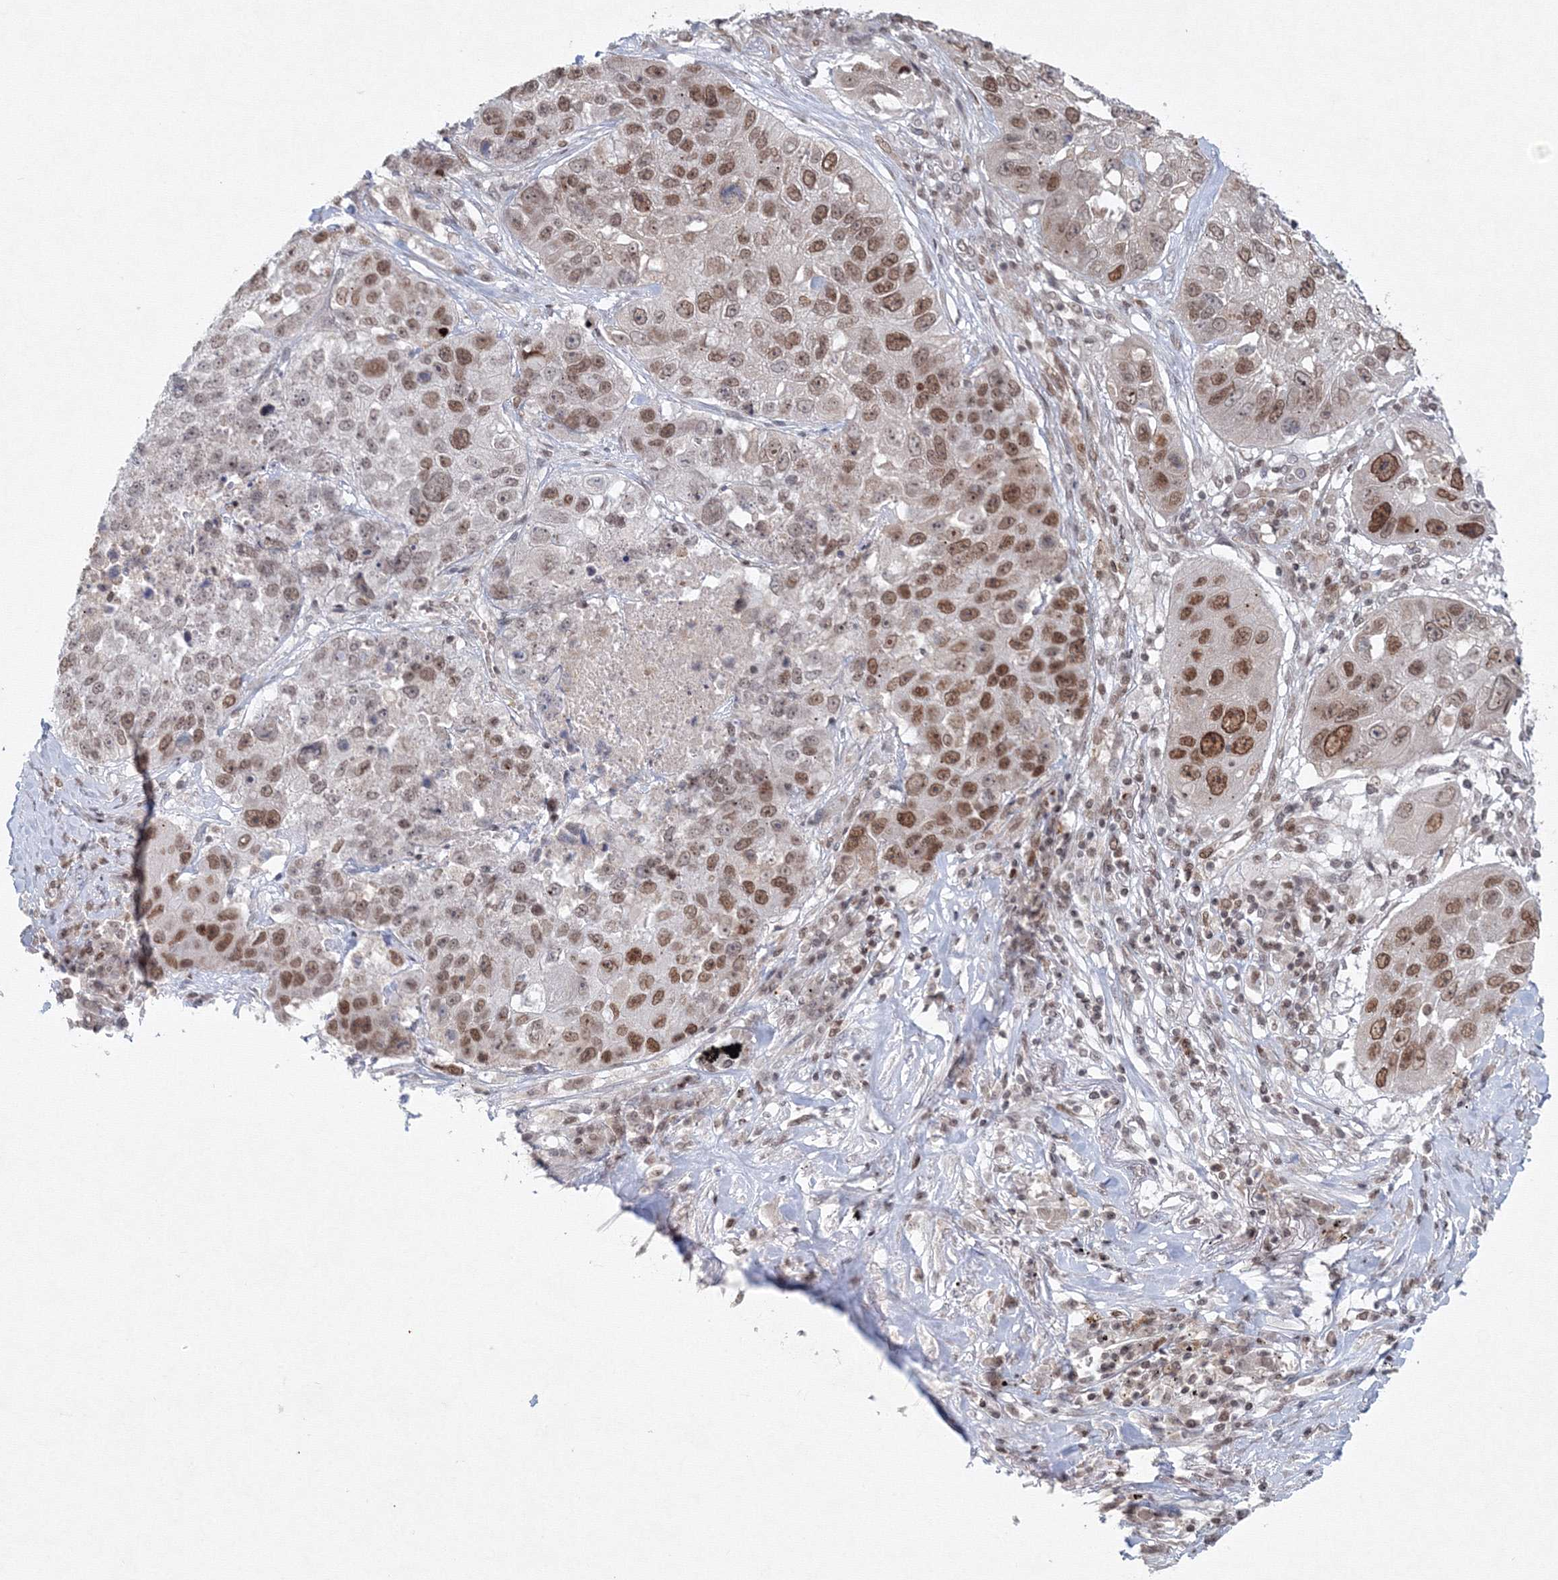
{"staining": {"intensity": "moderate", "quantity": "25%-75%", "location": "nuclear"}, "tissue": "lung cancer", "cell_type": "Tumor cells", "image_type": "cancer", "snomed": [{"axis": "morphology", "description": "Squamous cell carcinoma, NOS"}, {"axis": "topography", "description": "Lung"}], "caption": "Approximately 25%-75% of tumor cells in squamous cell carcinoma (lung) reveal moderate nuclear protein staining as visualized by brown immunohistochemical staining.", "gene": "KIF4A", "patient": {"sex": "male", "age": 61}}